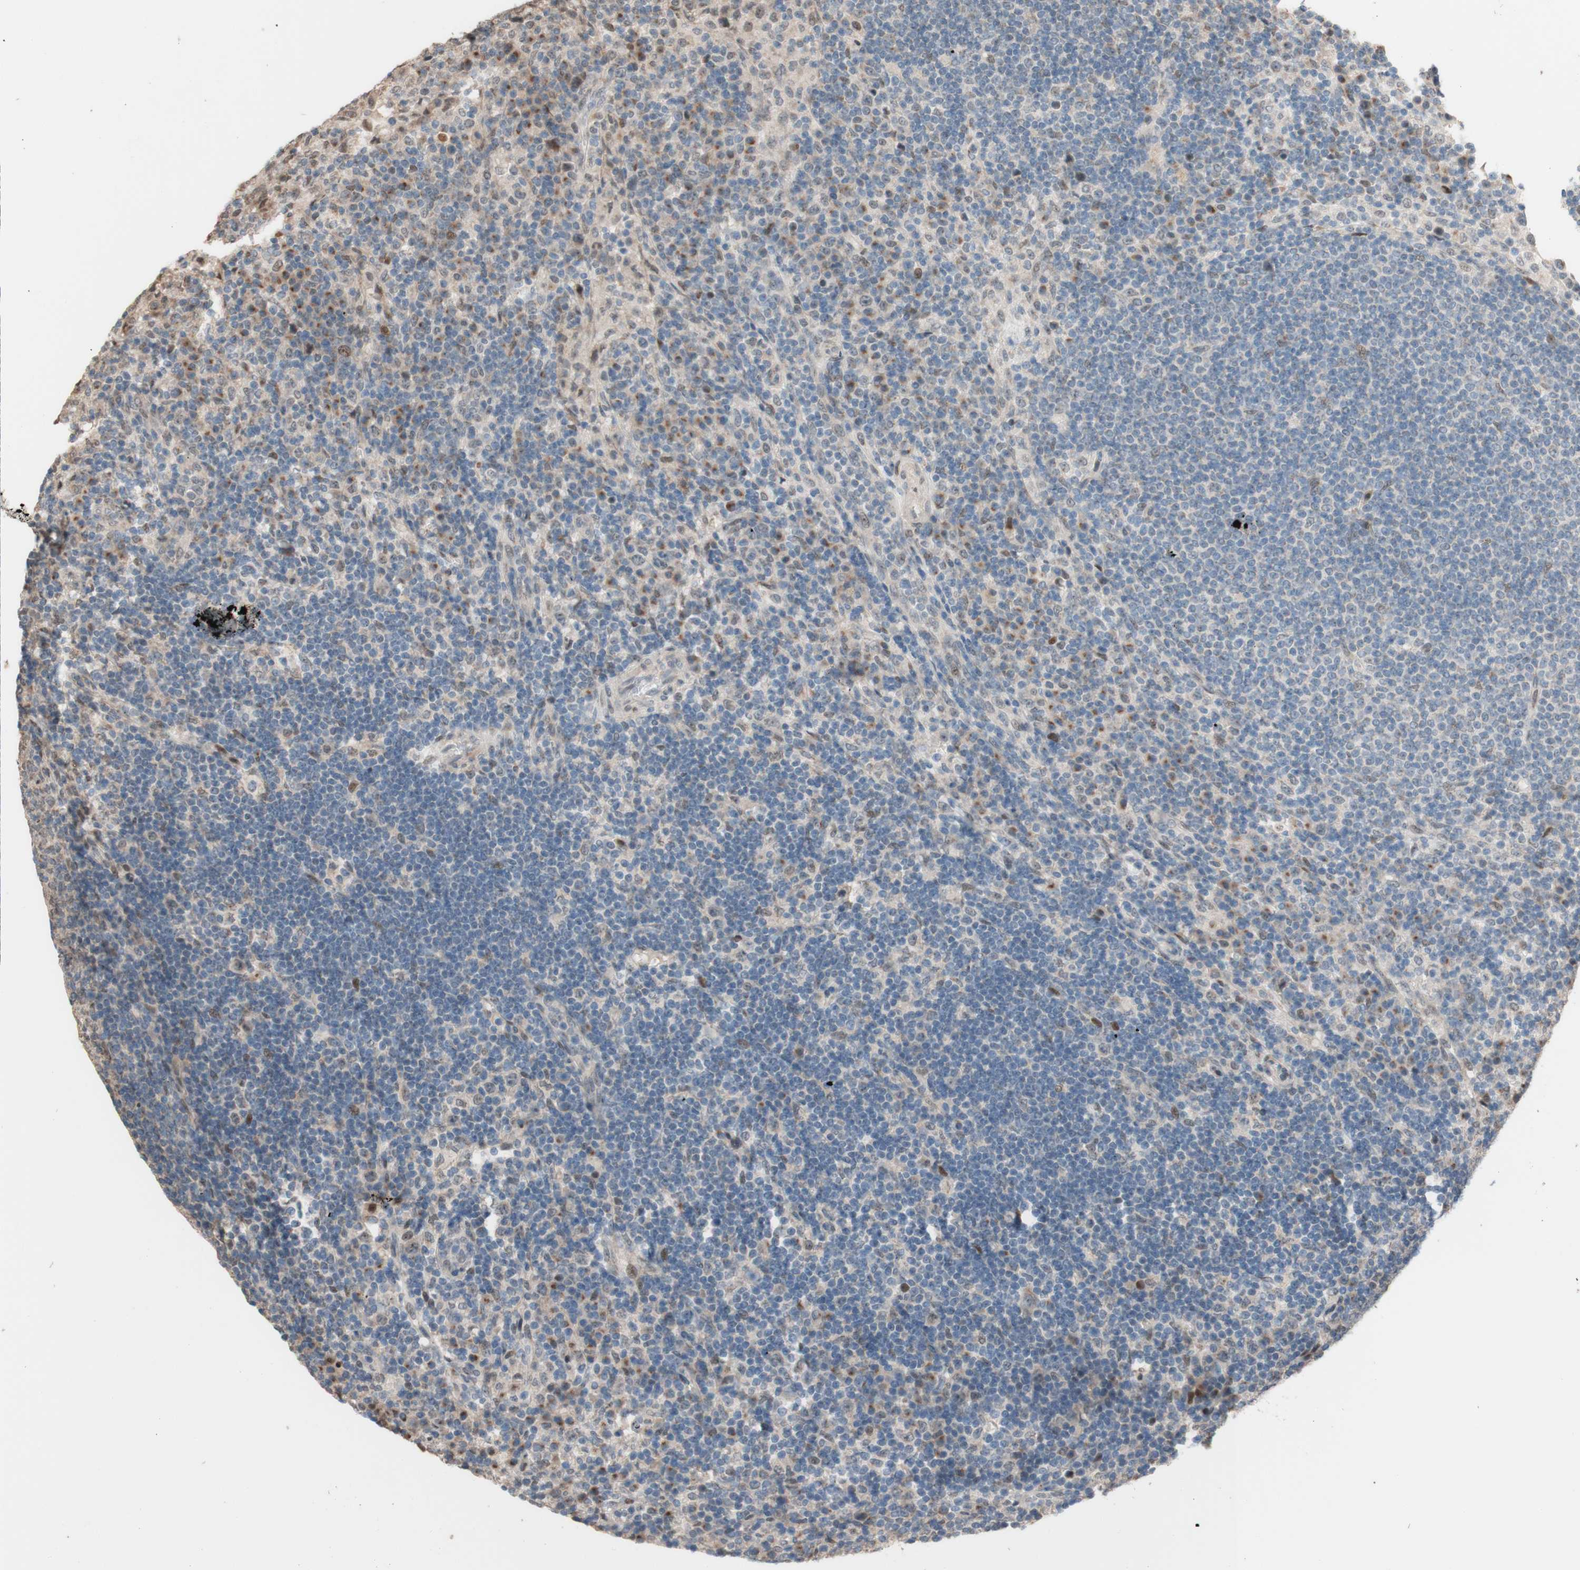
{"staining": {"intensity": "weak", "quantity": "<25%", "location": "nuclear"}, "tissue": "lymph node", "cell_type": "Germinal center cells", "image_type": "normal", "snomed": [{"axis": "morphology", "description": "Normal tissue, NOS"}, {"axis": "topography", "description": "Lymph node"}], "caption": "There is no significant expression in germinal center cells of lymph node.", "gene": "CCNC", "patient": {"sex": "female", "age": 53}}